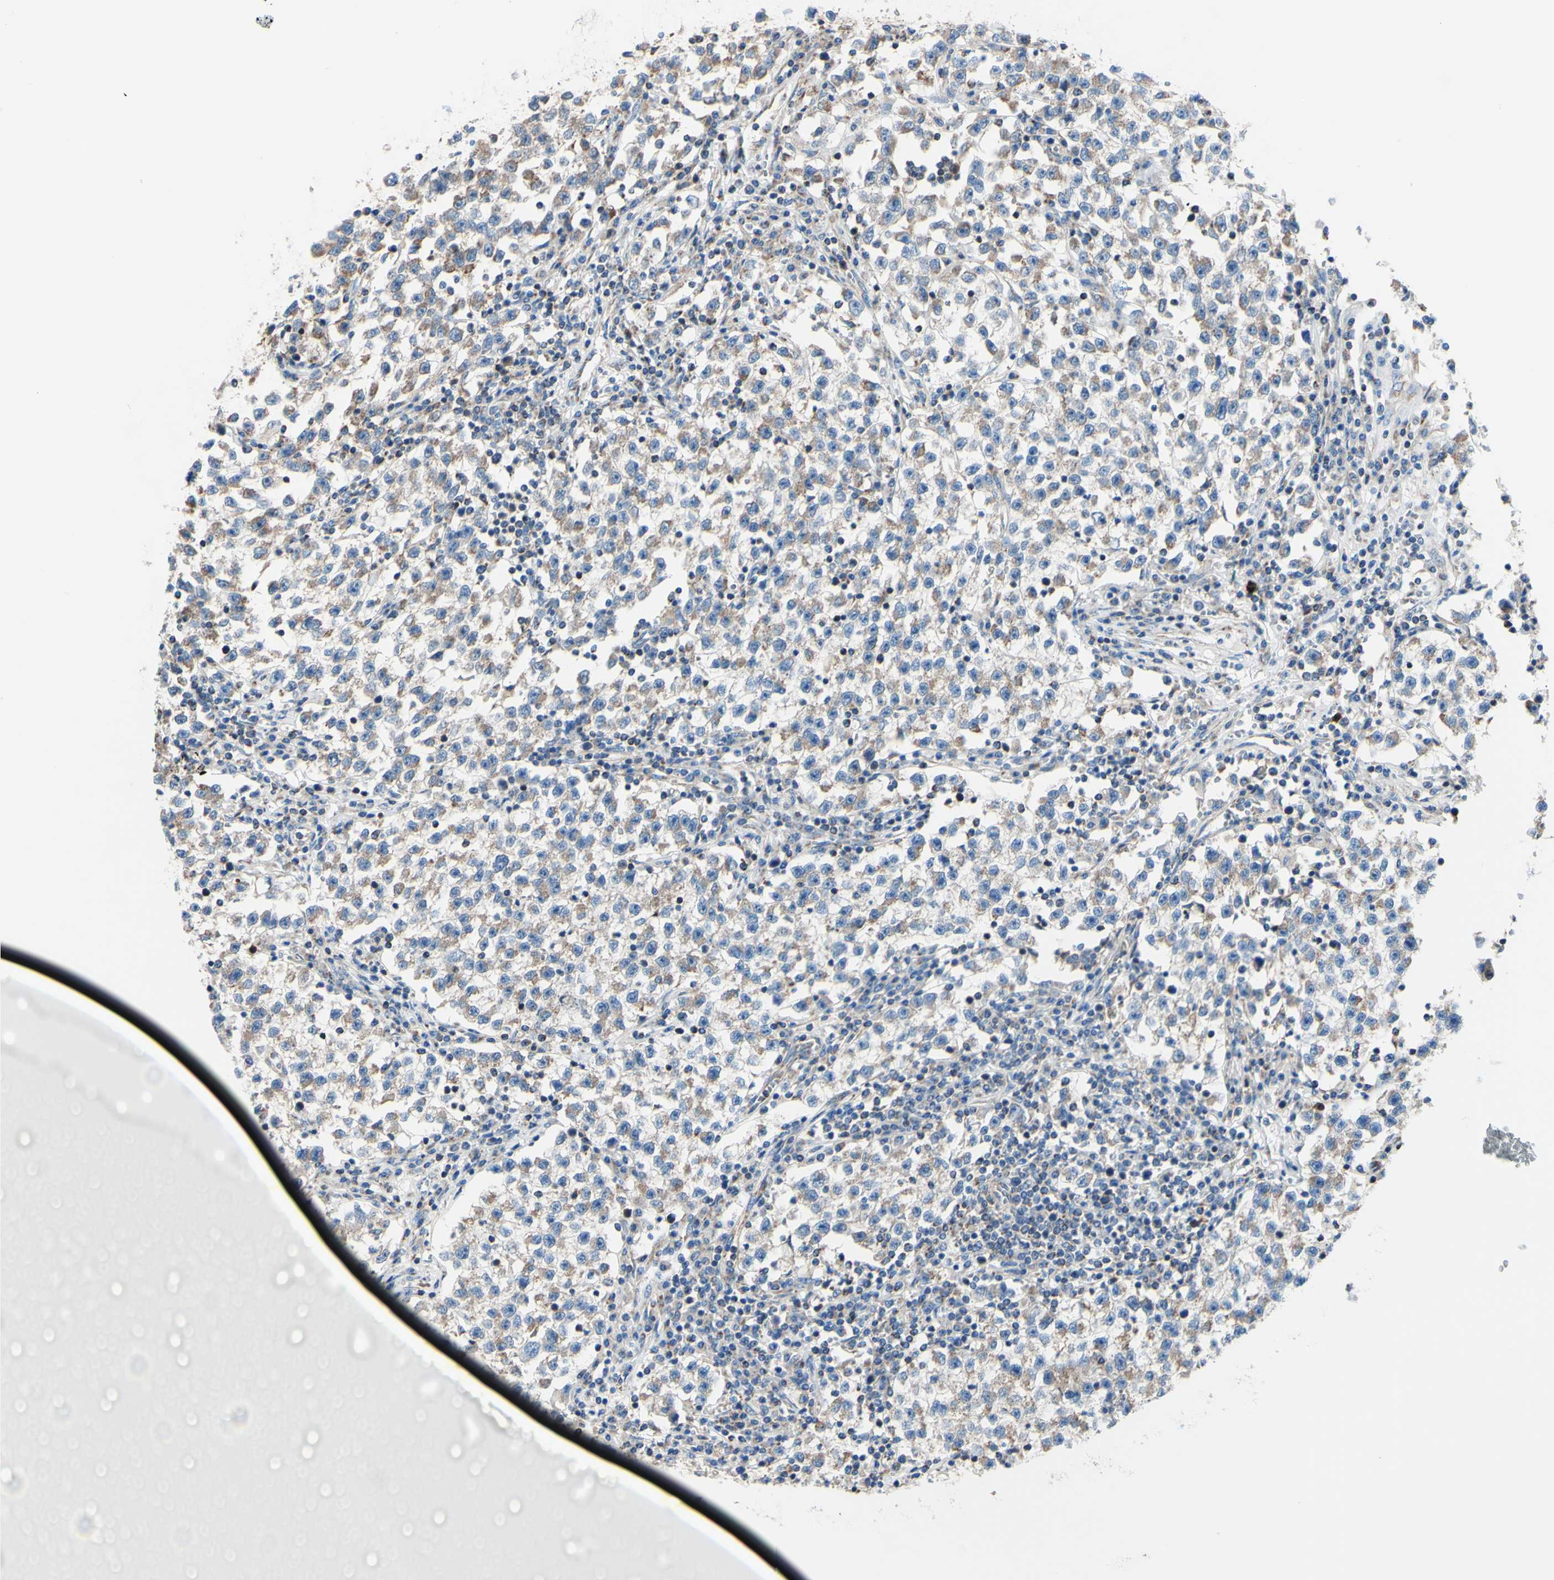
{"staining": {"intensity": "moderate", "quantity": "25%-75%", "location": "cytoplasmic/membranous"}, "tissue": "testis cancer", "cell_type": "Tumor cells", "image_type": "cancer", "snomed": [{"axis": "morphology", "description": "Seminoma, NOS"}, {"axis": "topography", "description": "Testis"}], "caption": "An IHC photomicrograph of tumor tissue is shown. Protein staining in brown highlights moderate cytoplasmic/membranous positivity in testis cancer within tumor cells.", "gene": "FMR1", "patient": {"sex": "male", "age": 22}}